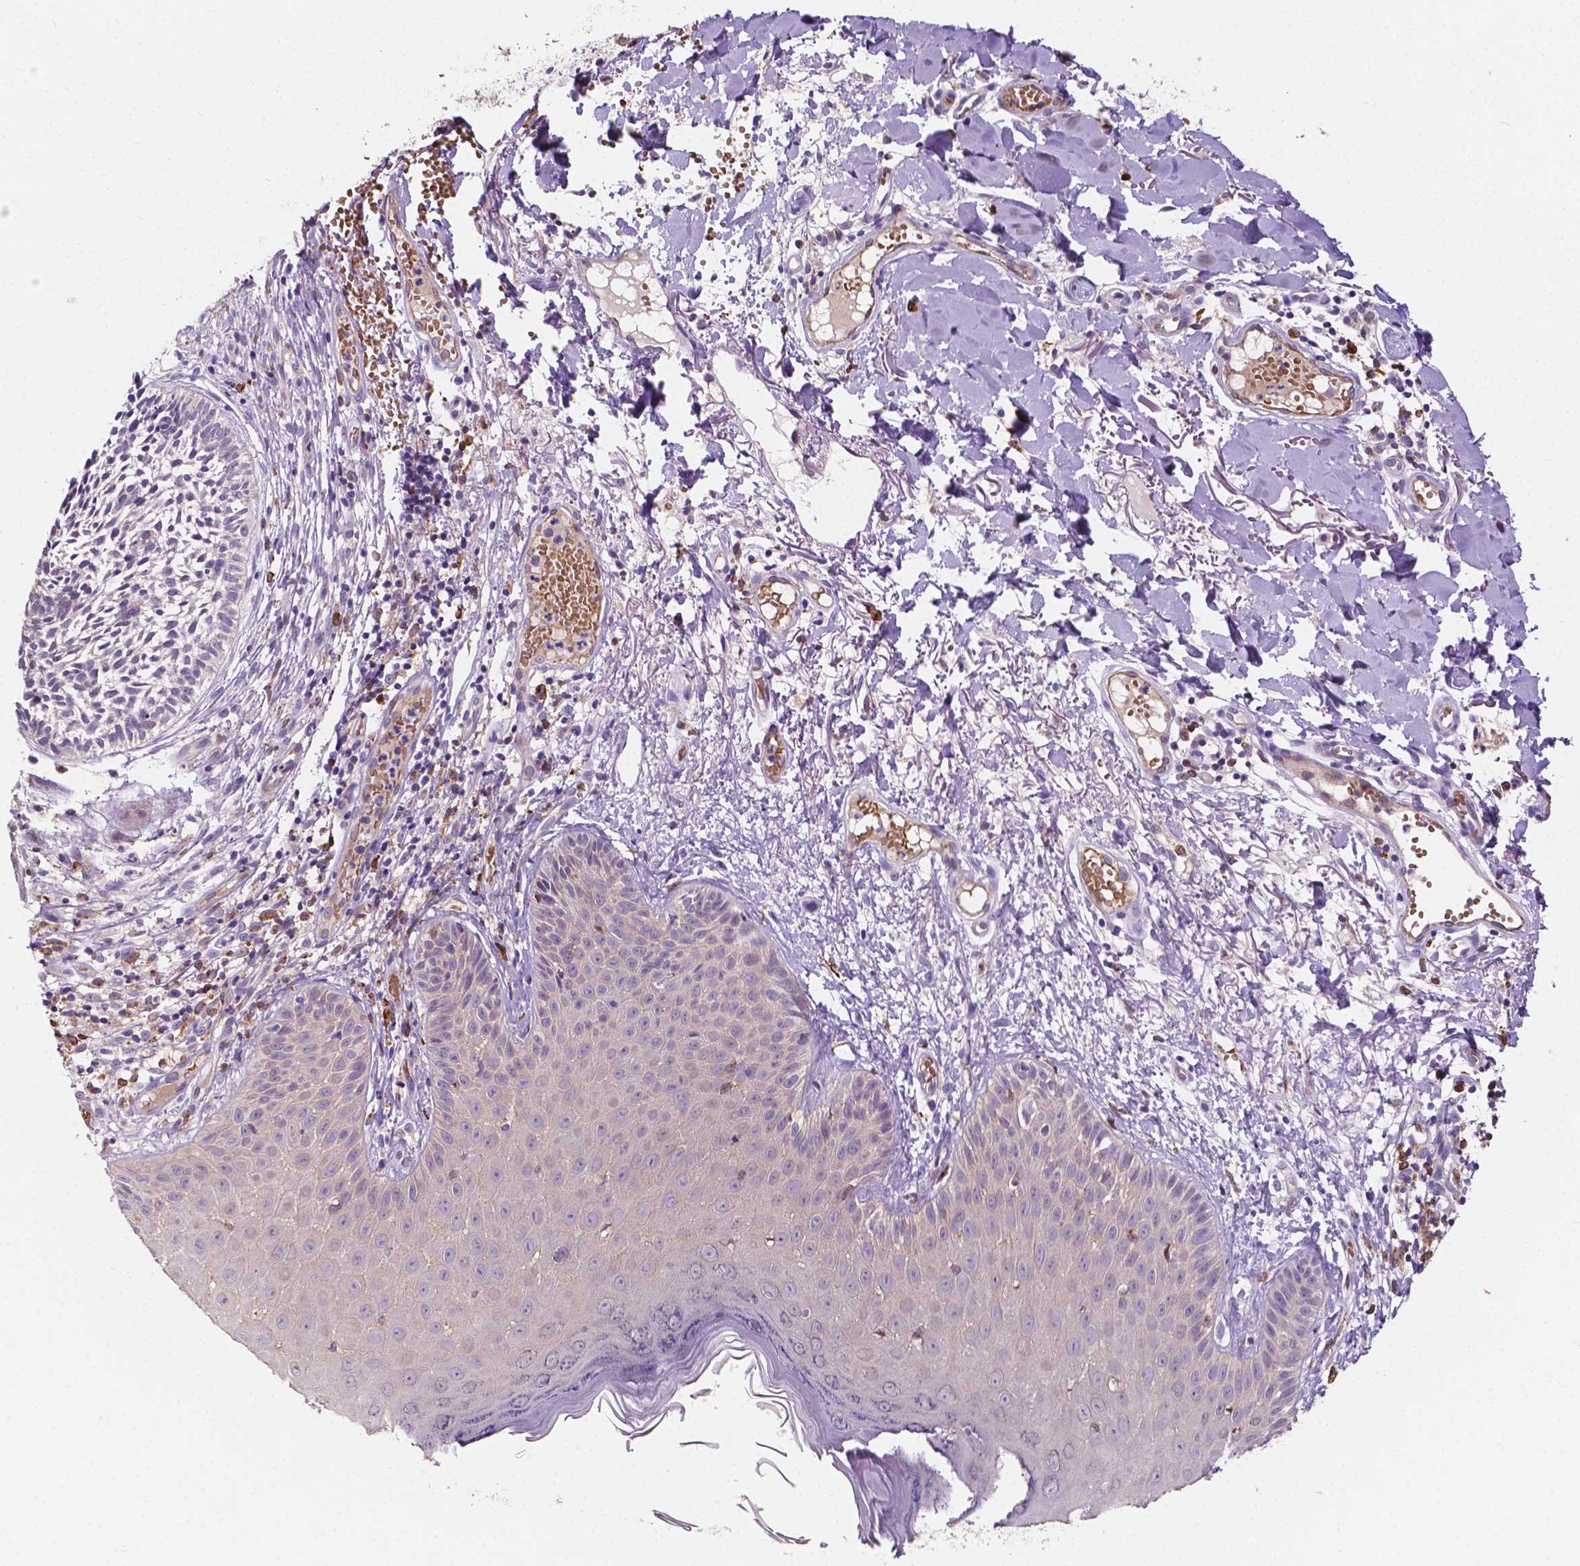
{"staining": {"intensity": "negative", "quantity": "none", "location": "none"}, "tissue": "skin cancer", "cell_type": "Tumor cells", "image_type": "cancer", "snomed": [{"axis": "morphology", "description": "Basal cell carcinoma"}, {"axis": "topography", "description": "Skin"}], "caption": "Tumor cells show no significant protein staining in basal cell carcinoma (skin).", "gene": "SLC22A4", "patient": {"sex": "male", "age": 78}}